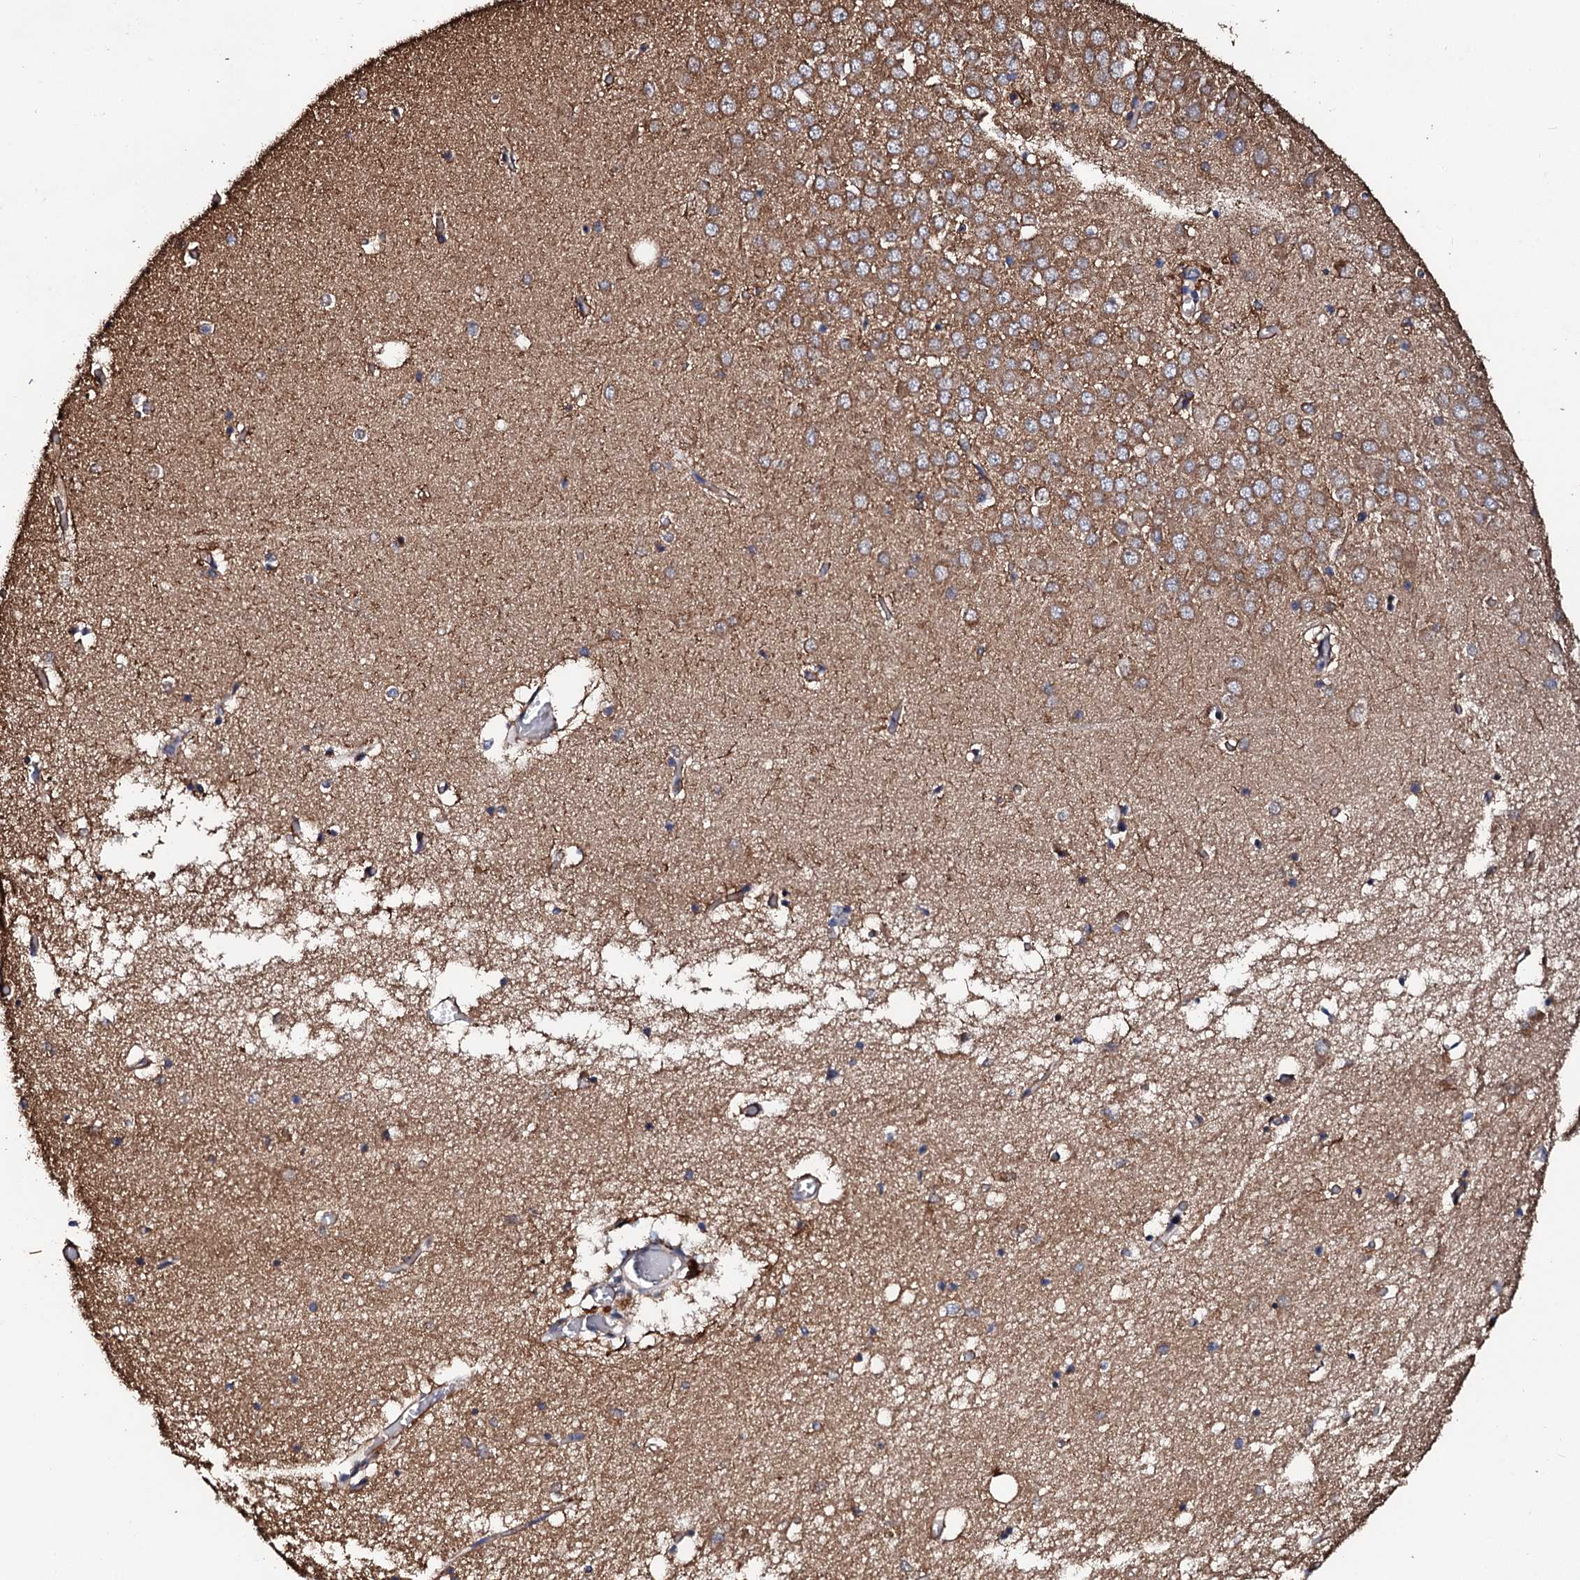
{"staining": {"intensity": "moderate", "quantity": "25%-75%", "location": "cytoplasmic/membranous"}, "tissue": "hippocampus", "cell_type": "Glial cells", "image_type": "normal", "snomed": [{"axis": "morphology", "description": "Normal tissue, NOS"}, {"axis": "topography", "description": "Hippocampus"}], "caption": "An image of human hippocampus stained for a protein reveals moderate cytoplasmic/membranous brown staining in glial cells.", "gene": "CKAP5", "patient": {"sex": "male", "age": 70}}